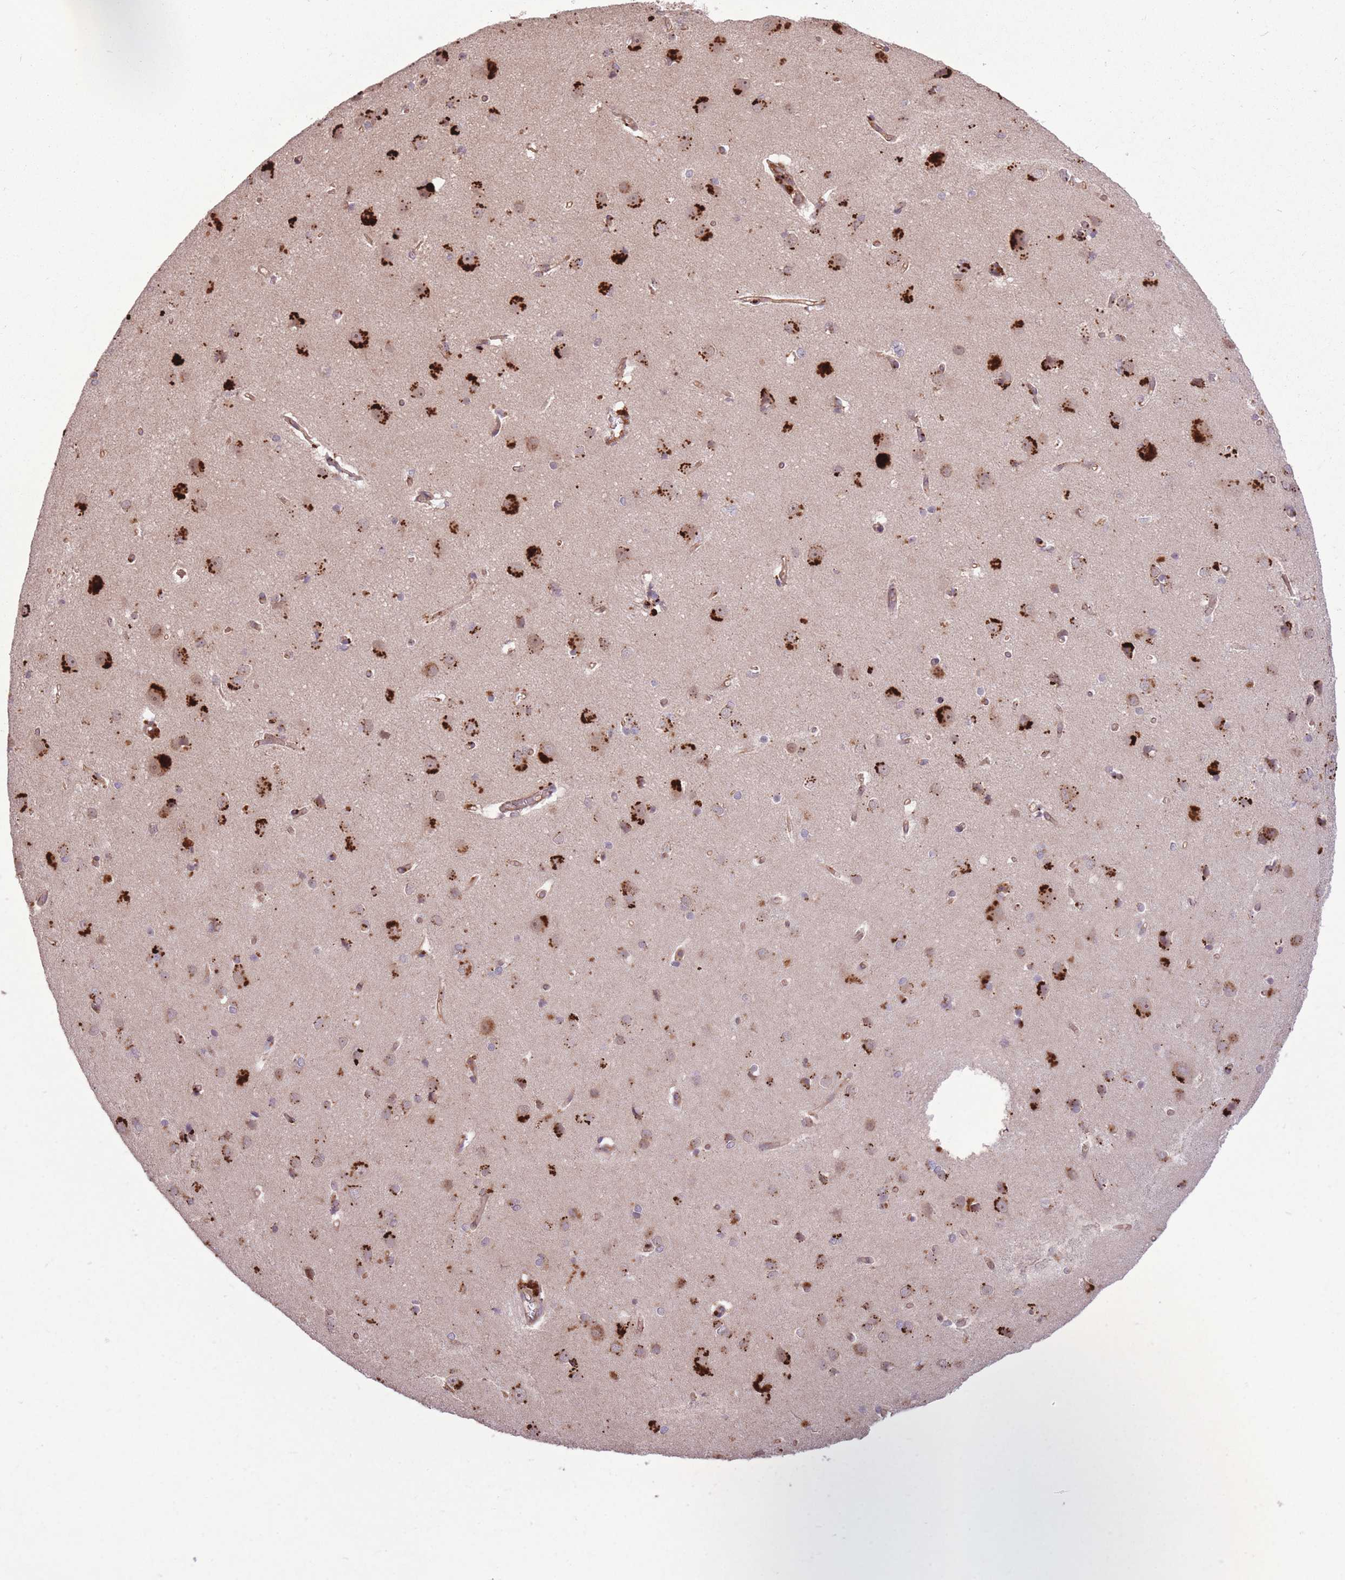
{"staining": {"intensity": "moderate", "quantity": ">75%", "location": "cytoplasmic/membranous"}, "tissue": "cerebral cortex", "cell_type": "Endothelial cells", "image_type": "normal", "snomed": [{"axis": "morphology", "description": "Normal tissue, NOS"}, {"axis": "topography", "description": "Cerebral cortex"}], "caption": "Approximately >75% of endothelial cells in benign cerebral cortex reveal moderate cytoplasmic/membranous protein expression as visualized by brown immunohistochemical staining.", "gene": "POLR3F", "patient": {"sex": "male", "age": 37}}